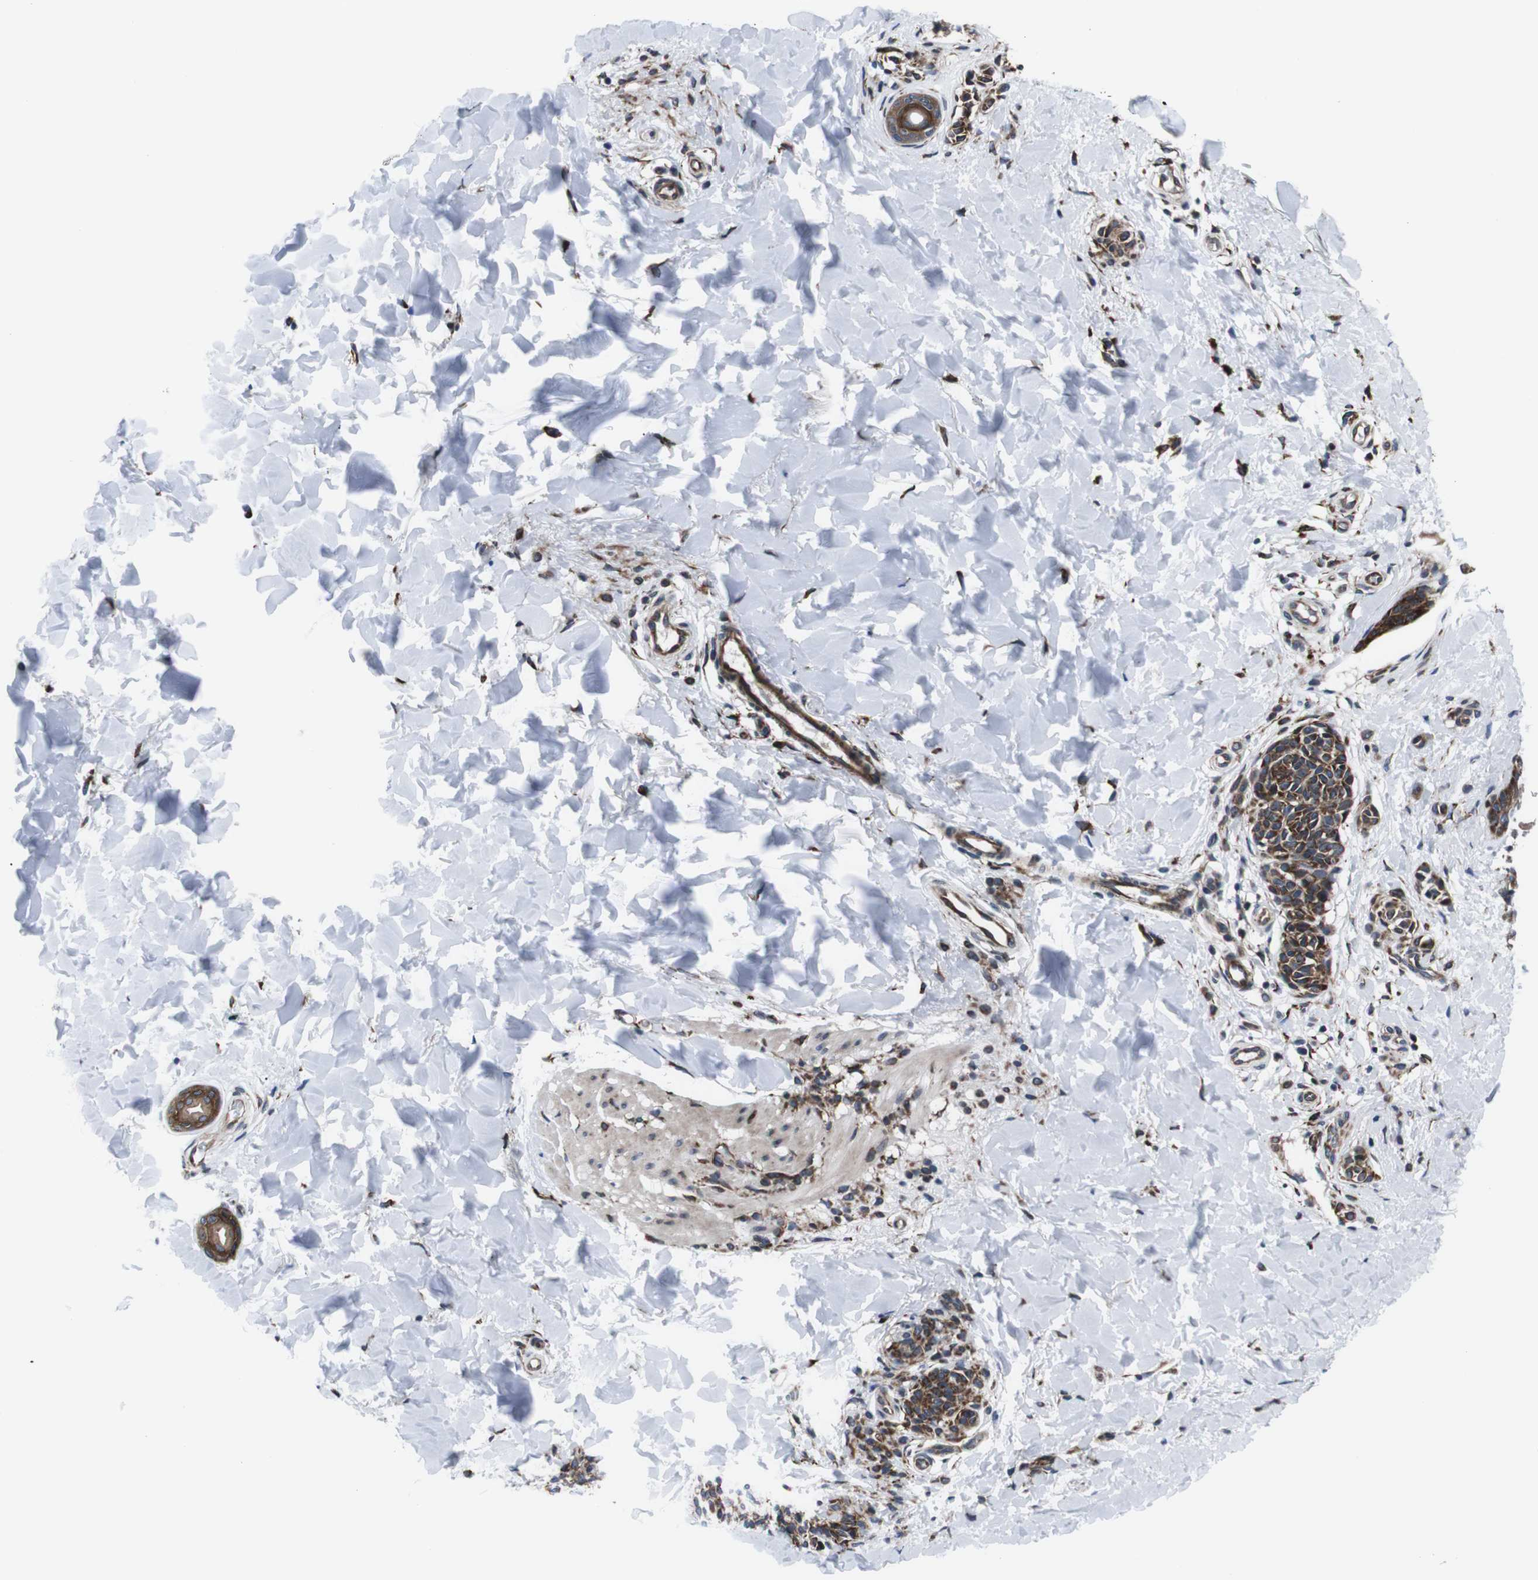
{"staining": {"intensity": "moderate", "quantity": "25%-75%", "location": "cytoplasmic/membranous"}, "tissue": "skin", "cell_type": "Fibroblasts", "image_type": "normal", "snomed": [{"axis": "morphology", "description": "Normal tissue, NOS"}, {"axis": "topography", "description": "Skin"}], "caption": "Unremarkable skin was stained to show a protein in brown. There is medium levels of moderate cytoplasmic/membranous positivity in about 25%-75% of fibroblasts.", "gene": "EIF4A2", "patient": {"sex": "male", "age": 16}}